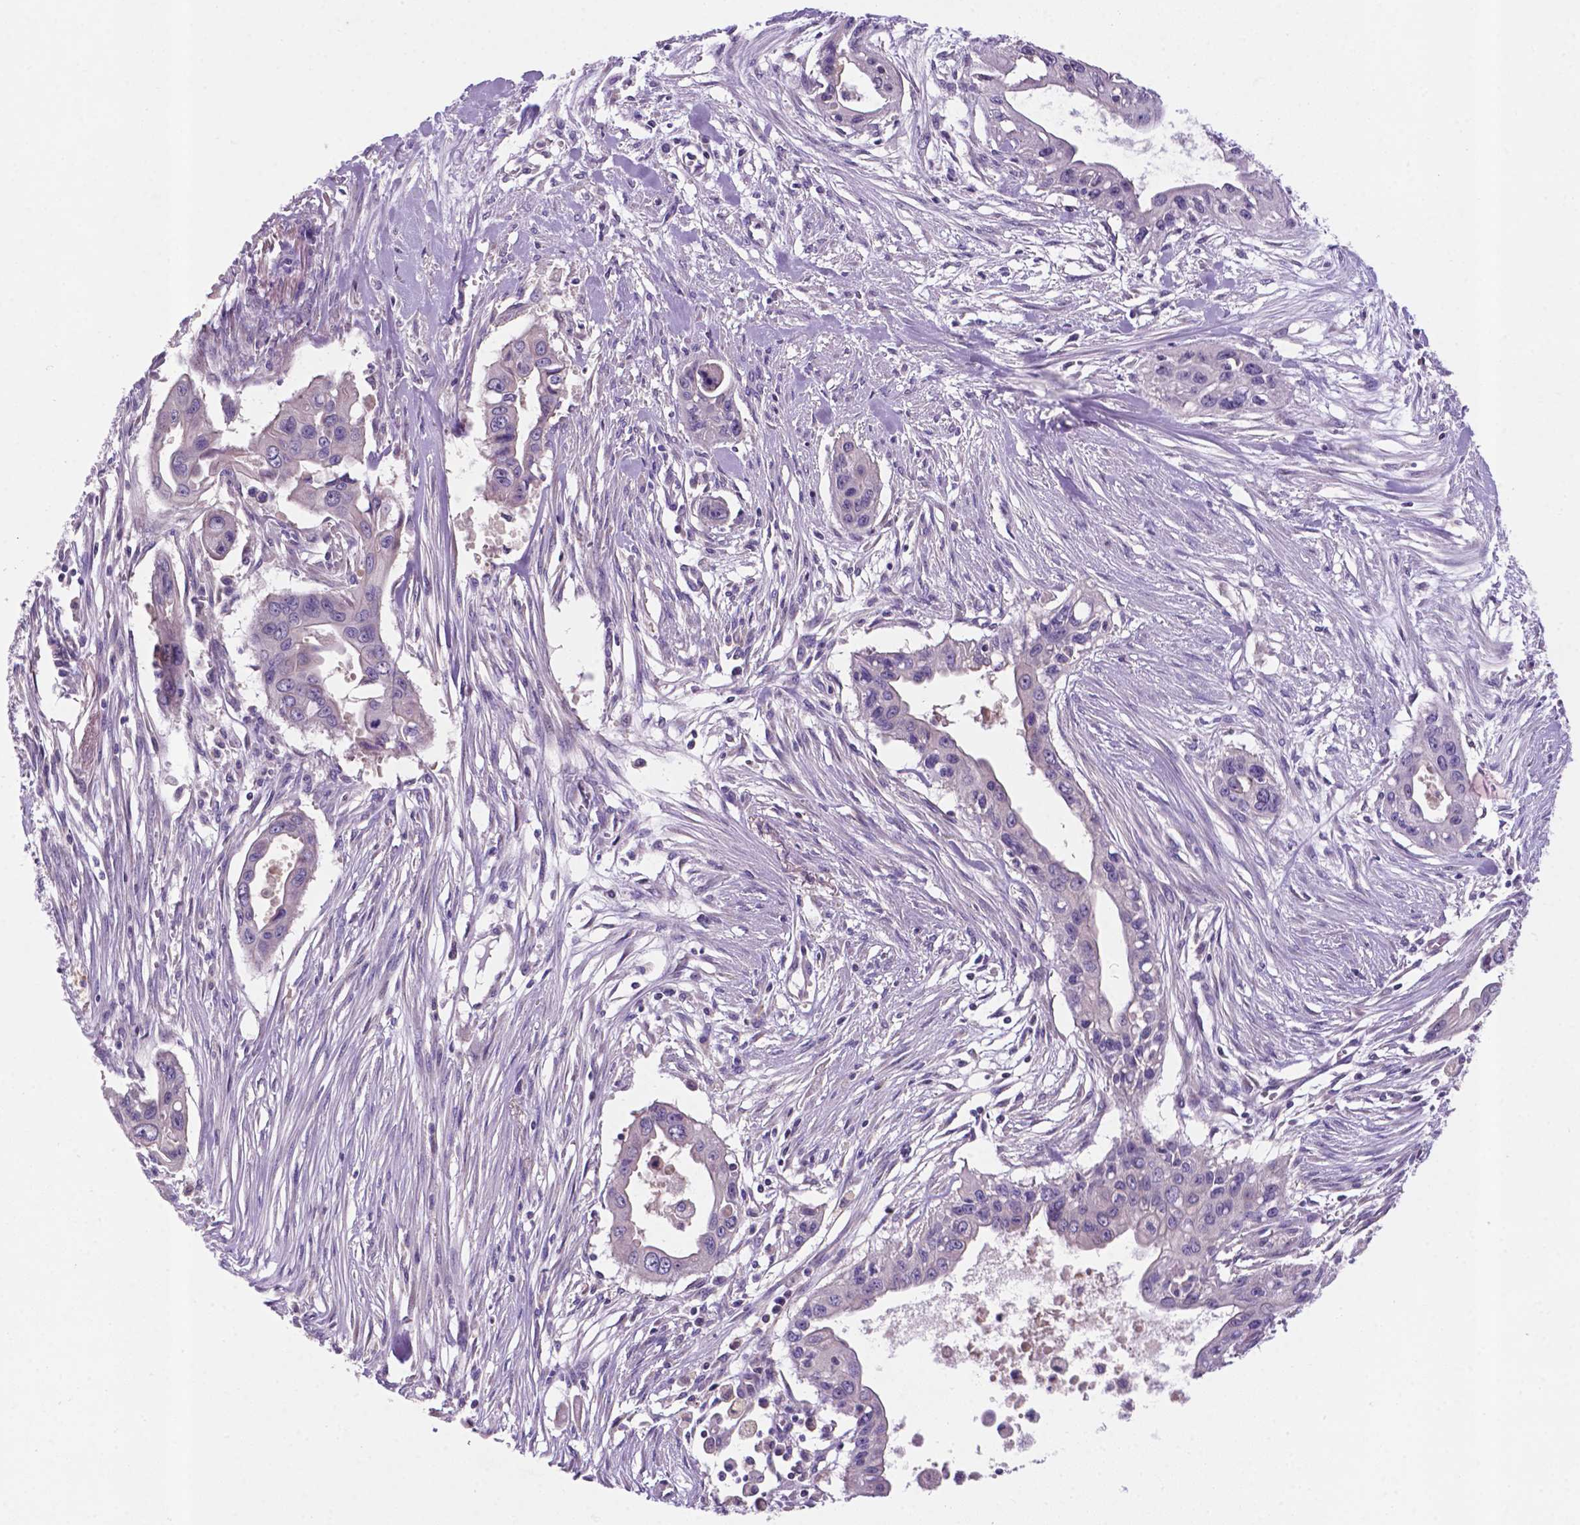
{"staining": {"intensity": "negative", "quantity": "none", "location": "none"}, "tissue": "pancreatic cancer", "cell_type": "Tumor cells", "image_type": "cancer", "snomed": [{"axis": "morphology", "description": "Adenocarcinoma, NOS"}, {"axis": "topography", "description": "Pancreas"}], "caption": "High power microscopy micrograph of an immunohistochemistry (IHC) histopathology image of pancreatic cancer, revealing no significant positivity in tumor cells. (DAB (3,3'-diaminobenzidine) immunohistochemistry, high magnification).", "gene": "TM4SF20", "patient": {"sex": "male", "age": 60}}